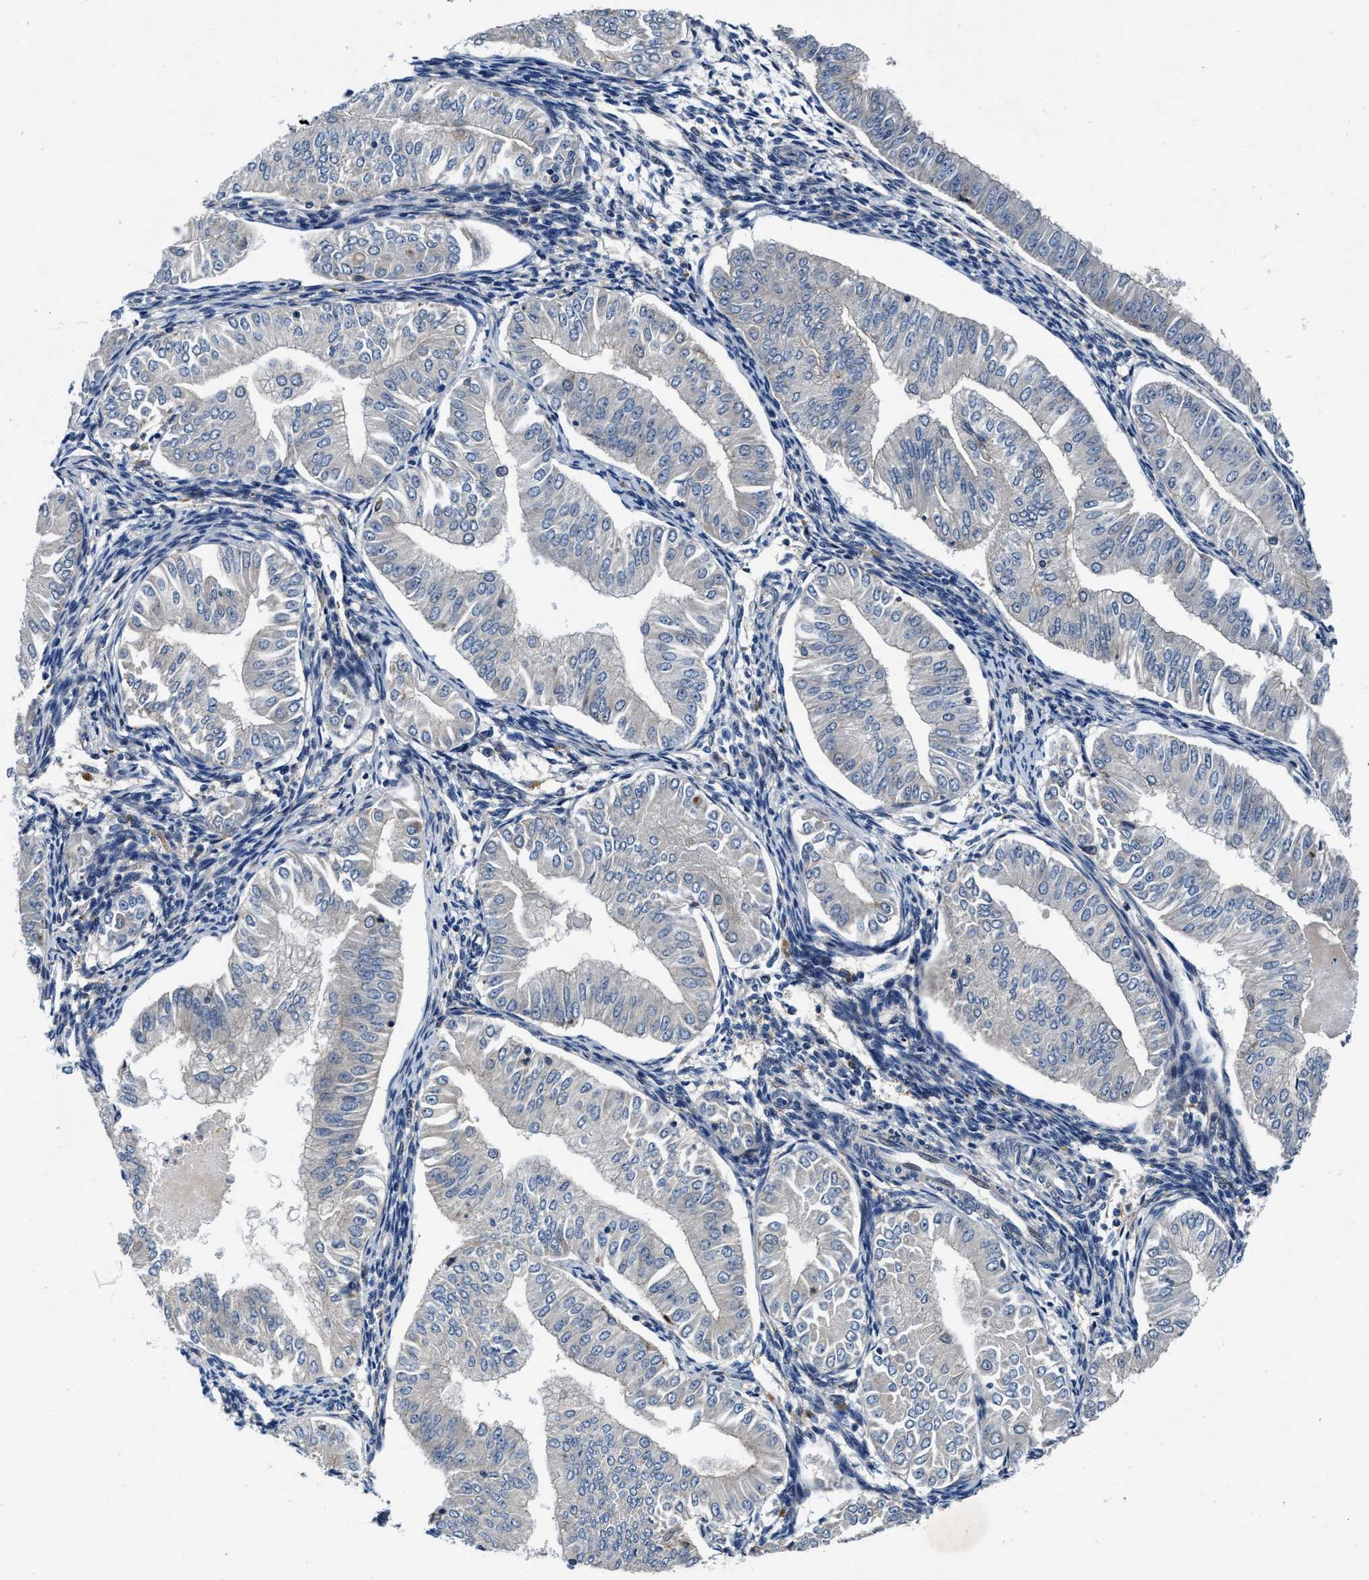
{"staining": {"intensity": "negative", "quantity": "none", "location": "none"}, "tissue": "endometrial cancer", "cell_type": "Tumor cells", "image_type": "cancer", "snomed": [{"axis": "morphology", "description": "Normal tissue, NOS"}, {"axis": "morphology", "description": "Adenocarcinoma, NOS"}, {"axis": "topography", "description": "Endometrium"}], "caption": "Tumor cells show no significant expression in endometrial cancer. The staining was performed using DAB (3,3'-diaminobenzidine) to visualize the protein expression in brown, while the nuclei were stained in blue with hematoxylin (Magnification: 20x).", "gene": "C2orf66", "patient": {"sex": "female", "age": 53}}